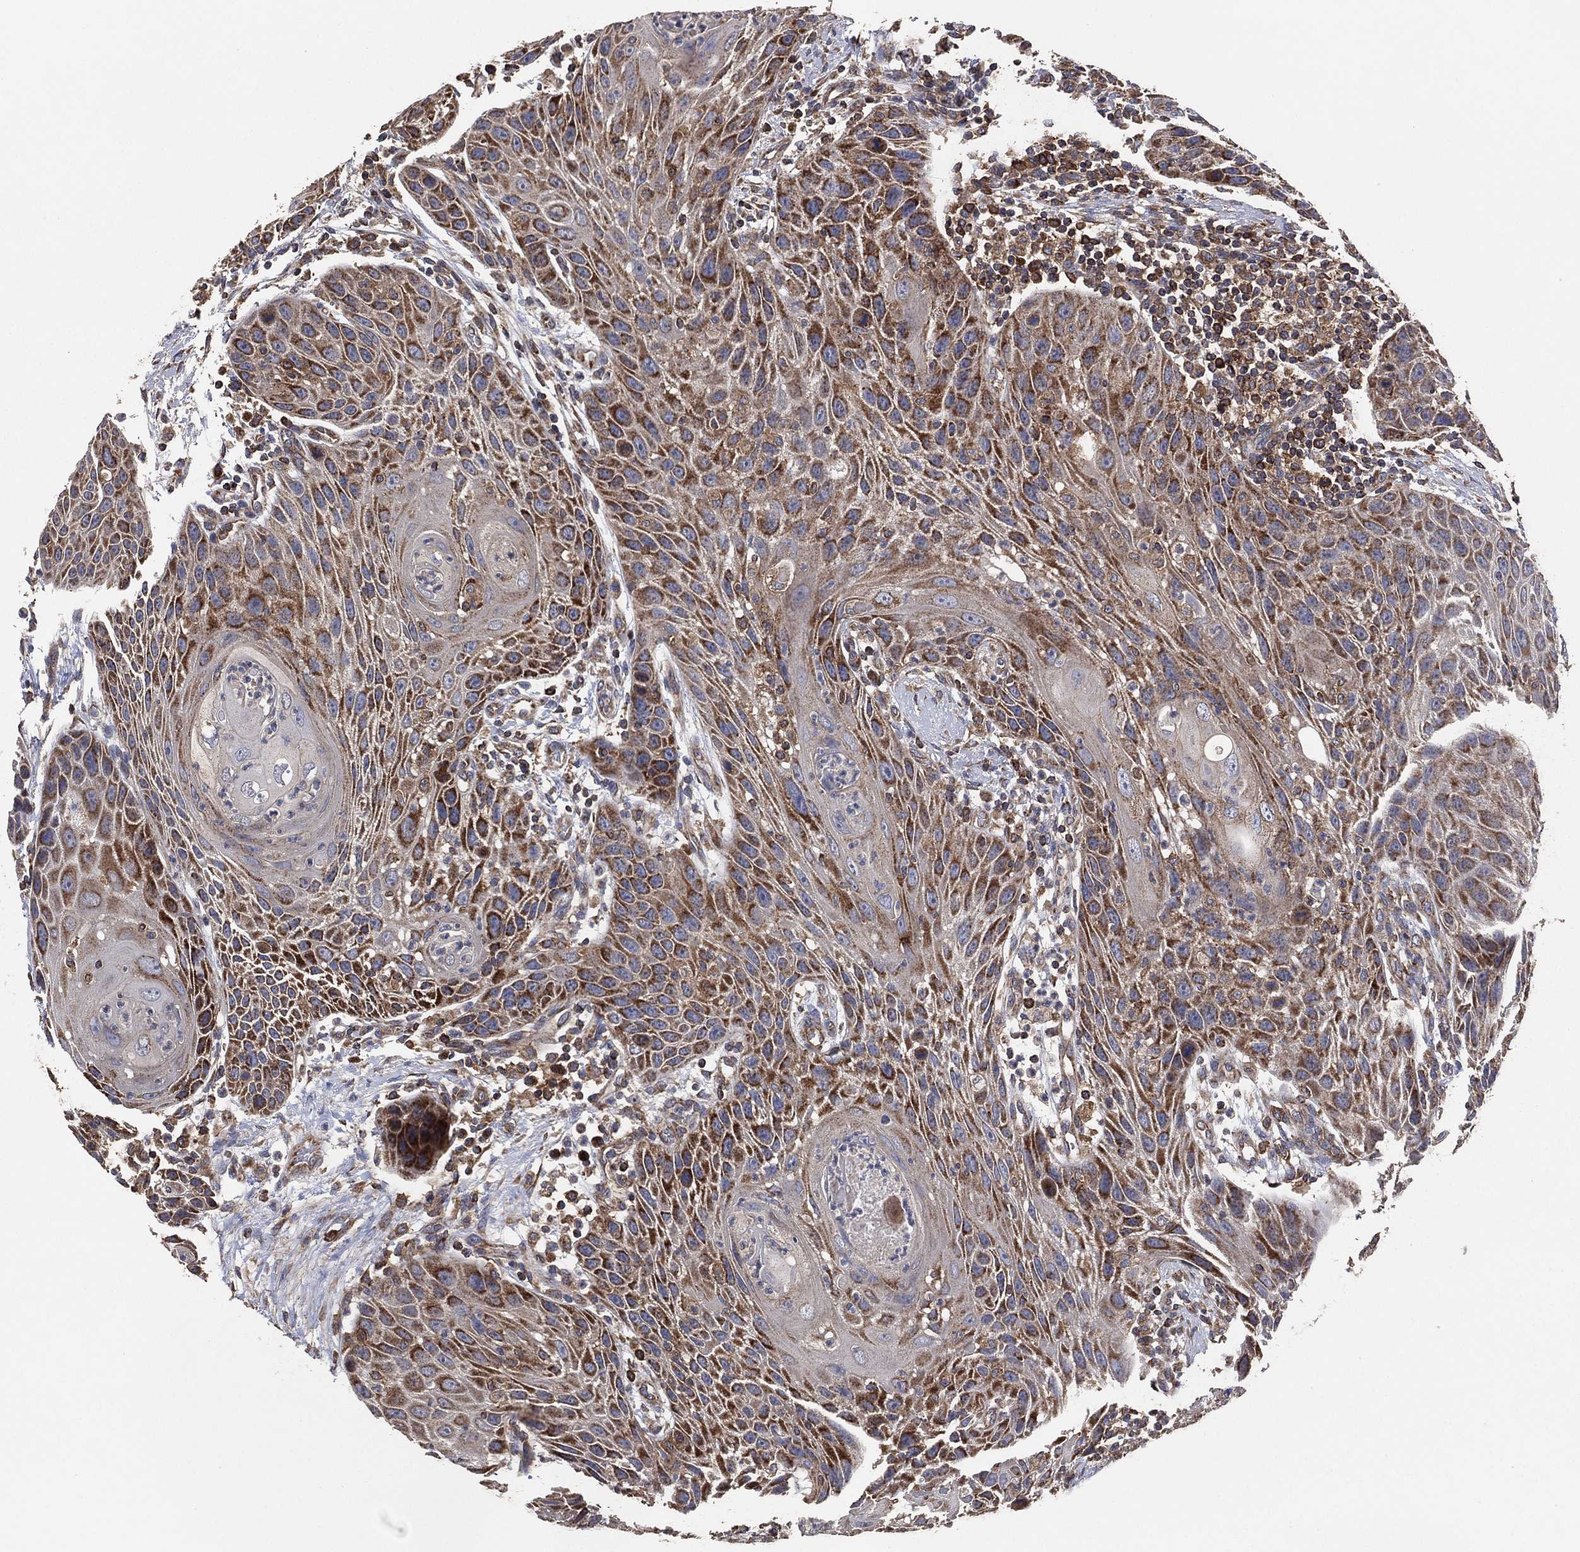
{"staining": {"intensity": "strong", "quantity": "<25%", "location": "cytoplasmic/membranous"}, "tissue": "head and neck cancer", "cell_type": "Tumor cells", "image_type": "cancer", "snomed": [{"axis": "morphology", "description": "Squamous cell carcinoma, NOS"}, {"axis": "topography", "description": "Head-Neck"}], "caption": "This is an image of immunohistochemistry staining of head and neck squamous cell carcinoma, which shows strong staining in the cytoplasmic/membranous of tumor cells.", "gene": "LIMD1", "patient": {"sex": "male", "age": 69}}